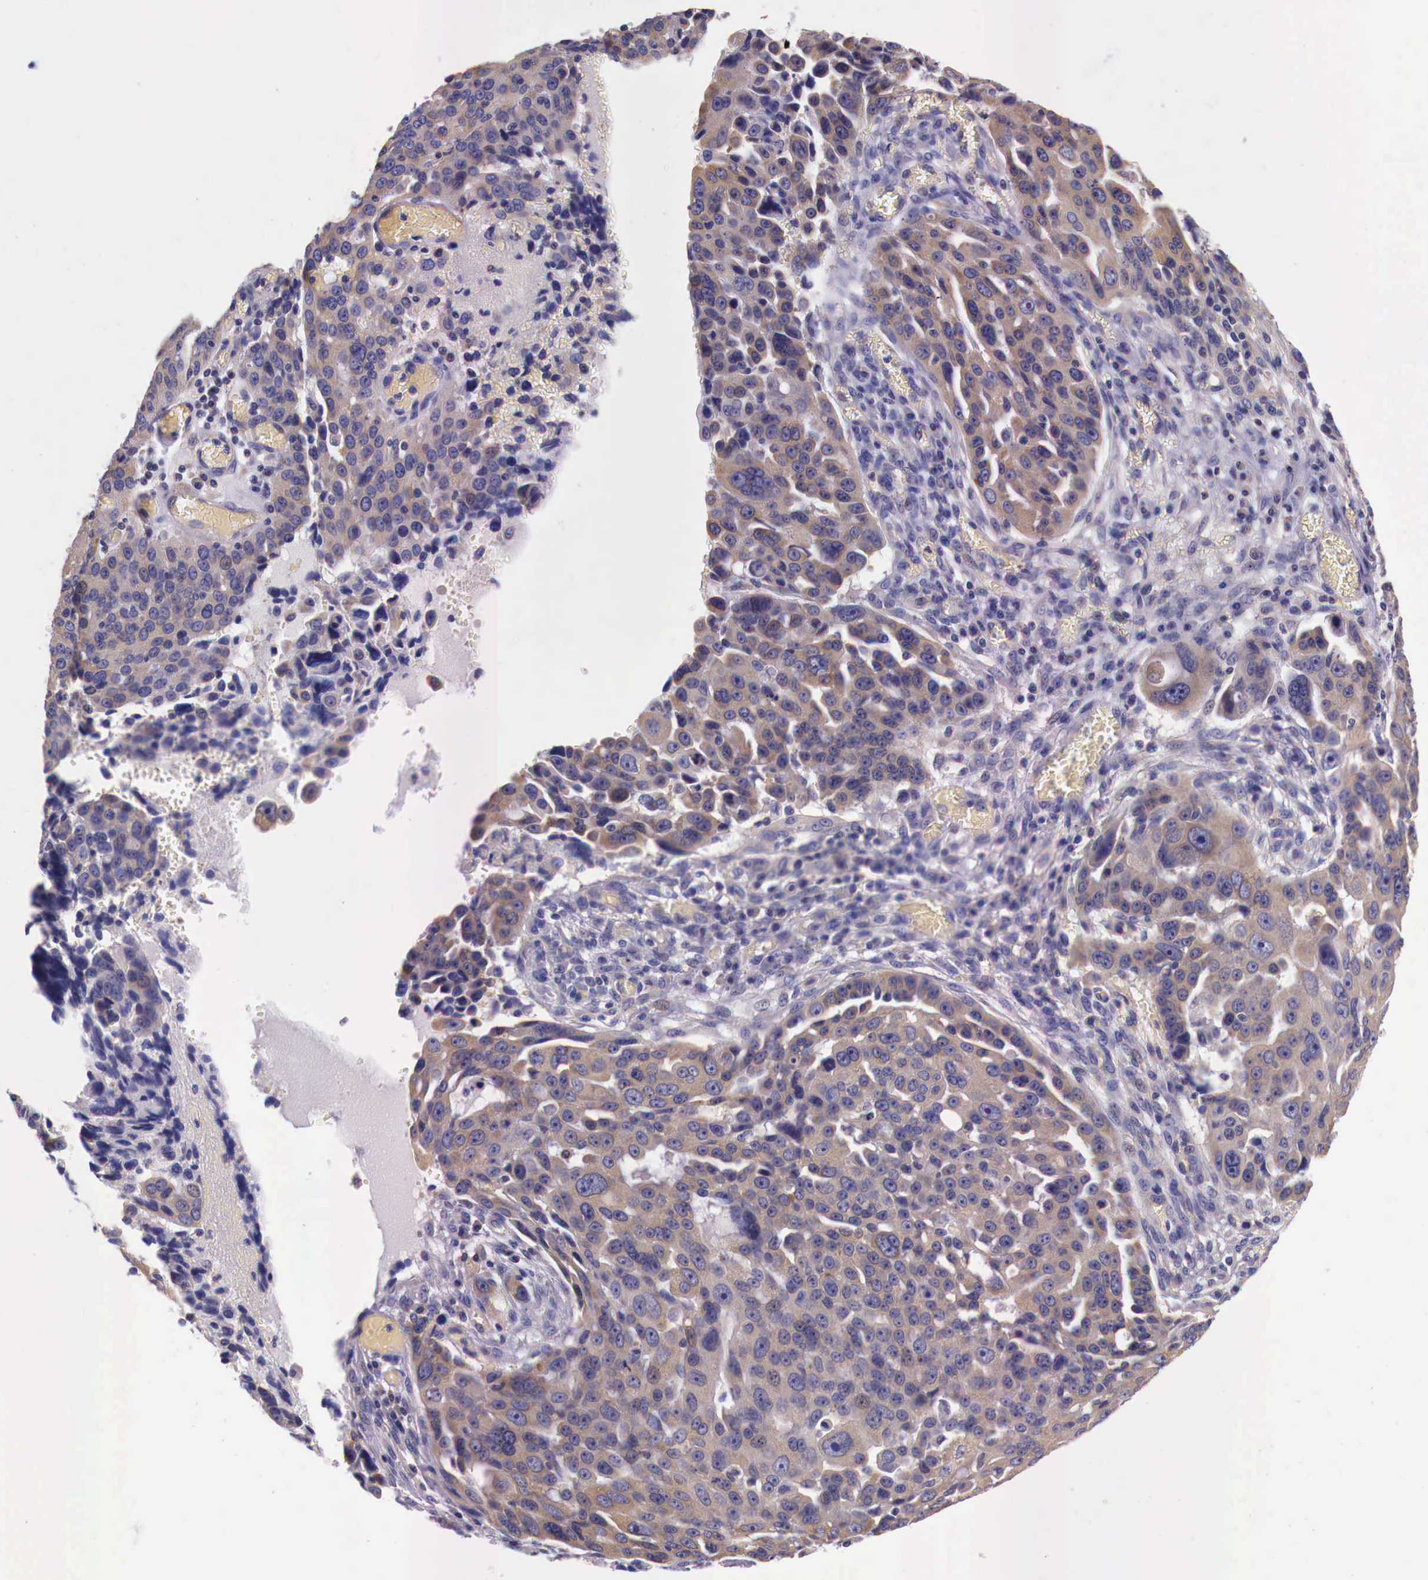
{"staining": {"intensity": "weak", "quantity": ">75%", "location": "cytoplasmic/membranous"}, "tissue": "ovarian cancer", "cell_type": "Tumor cells", "image_type": "cancer", "snomed": [{"axis": "morphology", "description": "Carcinoma, endometroid"}, {"axis": "topography", "description": "Ovary"}], "caption": "An image of human ovarian cancer stained for a protein reveals weak cytoplasmic/membranous brown staining in tumor cells. The protein is stained brown, and the nuclei are stained in blue (DAB IHC with brightfield microscopy, high magnification).", "gene": "GRIPAP1", "patient": {"sex": "female", "age": 75}}